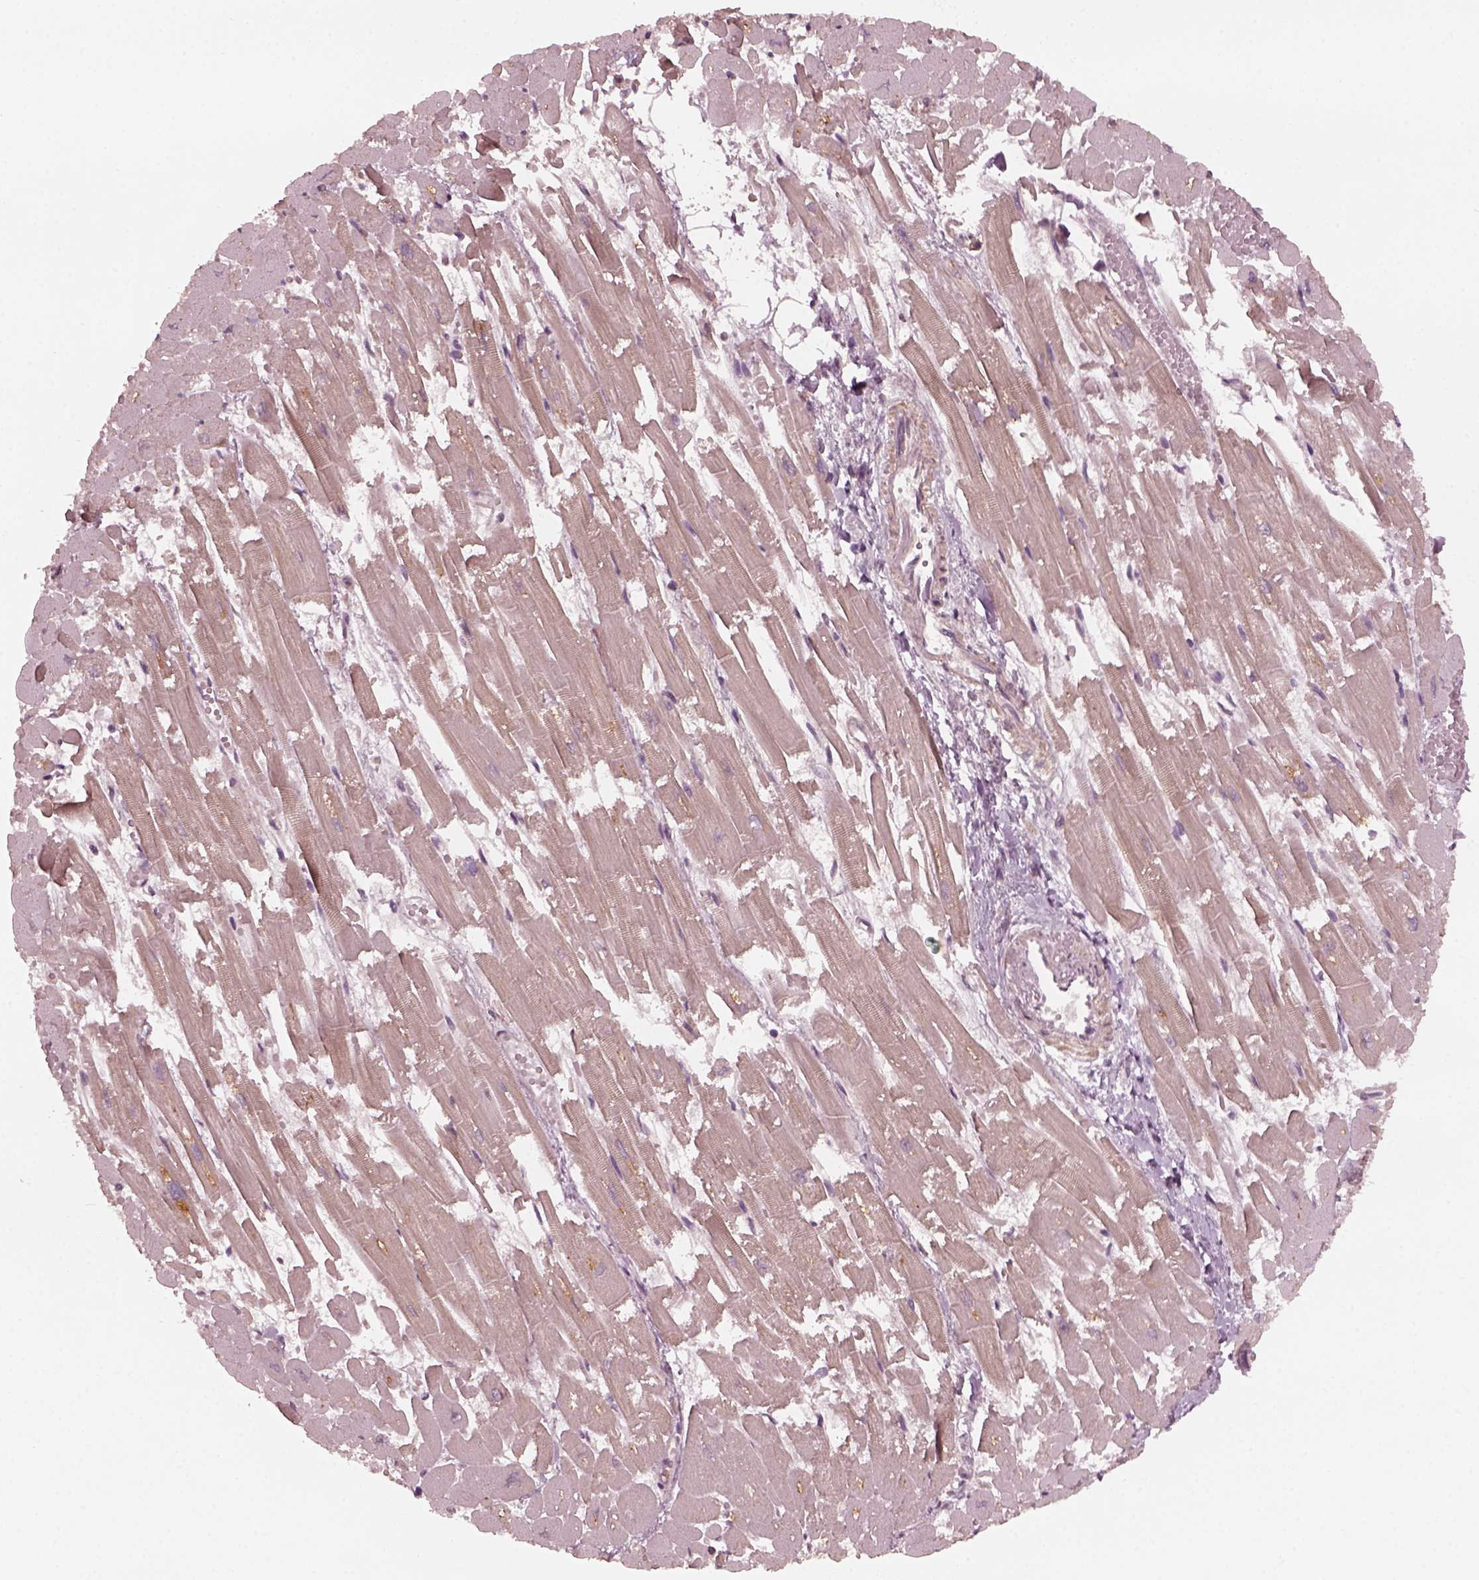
{"staining": {"intensity": "weak", "quantity": "<25%", "location": "cytoplasmic/membranous"}, "tissue": "heart muscle", "cell_type": "Cardiomyocytes", "image_type": "normal", "snomed": [{"axis": "morphology", "description": "Normal tissue, NOS"}, {"axis": "topography", "description": "Heart"}], "caption": "The photomicrograph shows no staining of cardiomyocytes in unremarkable heart muscle.", "gene": "FAF2", "patient": {"sex": "female", "age": 52}}